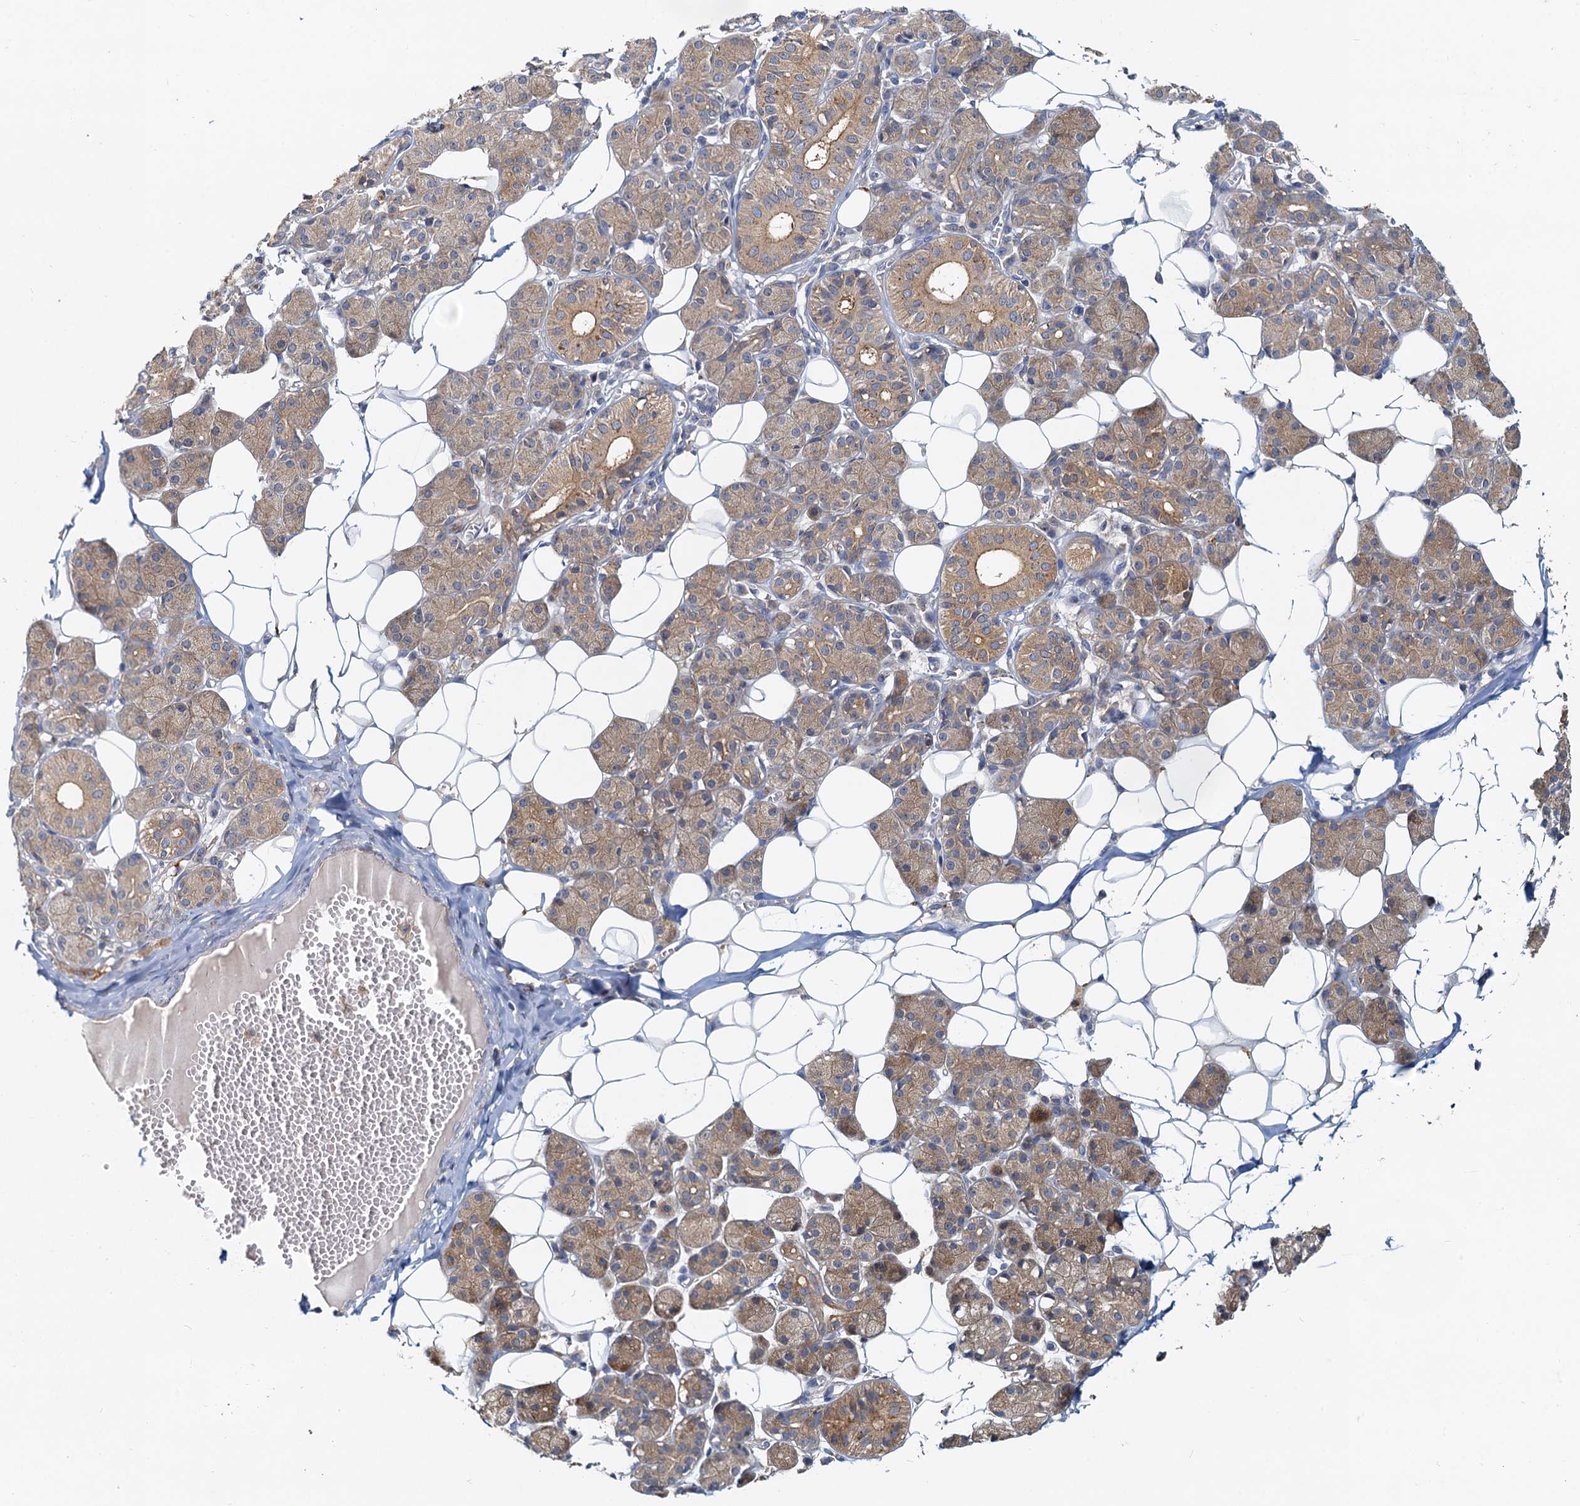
{"staining": {"intensity": "moderate", "quantity": ">75%", "location": "cytoplasmic/membranous"}, "tissue": "salivary gland", "cell_type": "Glandular cells", "image_type": "normal", "snomed": [{"axis": "morphology", "description": "Normal tissue, NOS"}, {"axis": "topography", "description": "Salivary gland"}], "caption": "Brown immunohistochemical staining in benign salivary gland shows moderate cytoplasmic/membranous positivity in about >75% of glandular cells.", "gene": "TOLLIP", "patient": {"sex": "female", "age": 33}}